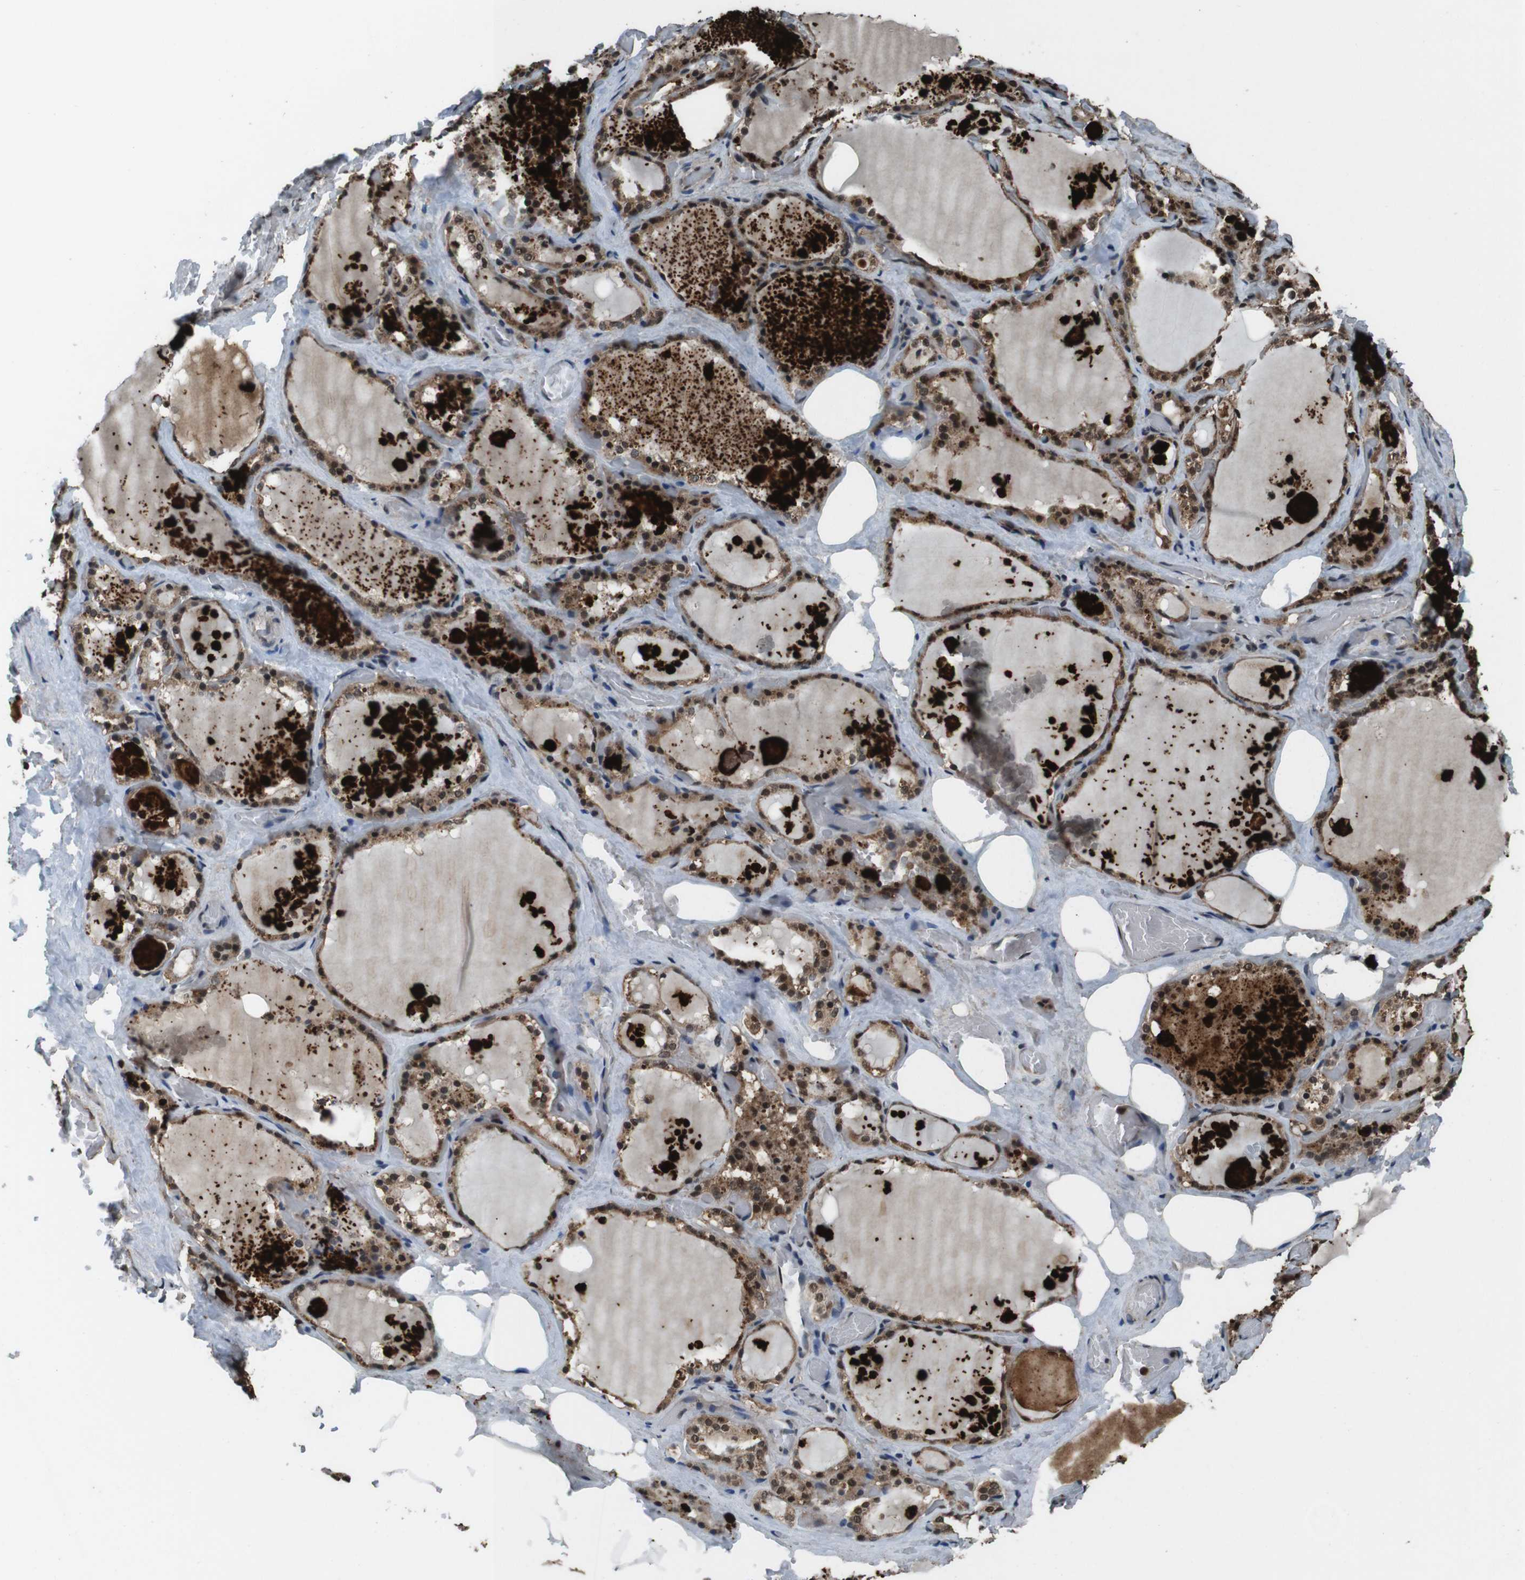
{"staining": {"intensity": "strong", "quantity": ">75%", "location": "cytoplasmic/membranous,nuclear"}, "tissue": "thyroid gland", "cell_type": "Glandular cells", "image_type": "normal", "snomed": [{"axis": "morphology", "description": "Normal tissue, NOS"}, {"axis": "topography", "description": "Thyroid gland"}], "caption": "An immunohistochemistry histopathology image of normal tissue is shown. Protein staining in brown shows strong cytoplasmic/membranous,nuclear positivity in thyroid gland within glandular cells. The protein of interest is stained brown, and the nuclei are stained in blue (DAB (3,3'-diaminobenzidine) IHC with brightfield microscopy, high magnification).", "gene": "NR4A2", "patient": {"sex": "male", "age": 61}}